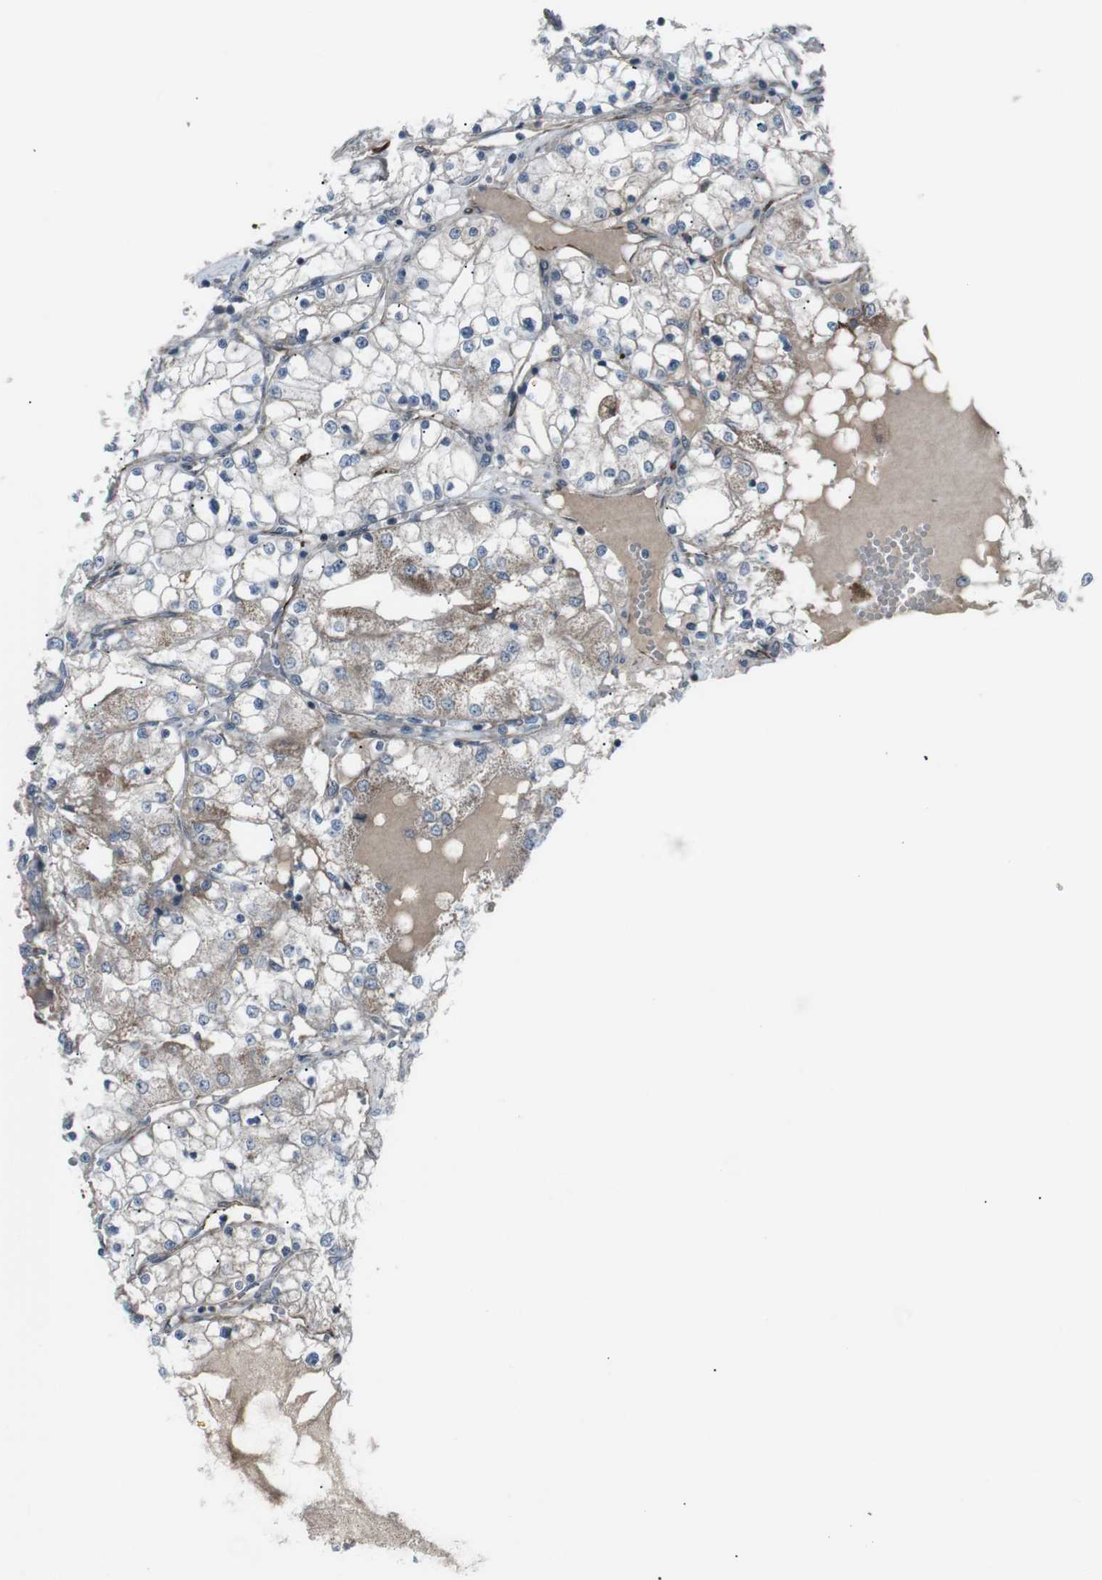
{"staining": {"intensity": "negative", "quantity": "none", "location": "none"}, "tissue": "renal cancer", "cell_type": "Tumor cells", "image_type": "cancer", "snomed": [{"axis": "morphology", "description": "Adenocarcinoma, NOS"}, {"axis": "topography", "description": "Kidney"}], "caption": "A histopathology image of renal cancer (adenocarcinoma) stained for a protein reveals no brown staining in tumor cells. (DAB (3,3'-diaminobenzidine) immunohistochemistry, high magnification).", "gene": "TMEM141", "patient": {"sex": "male", "age": 68}}